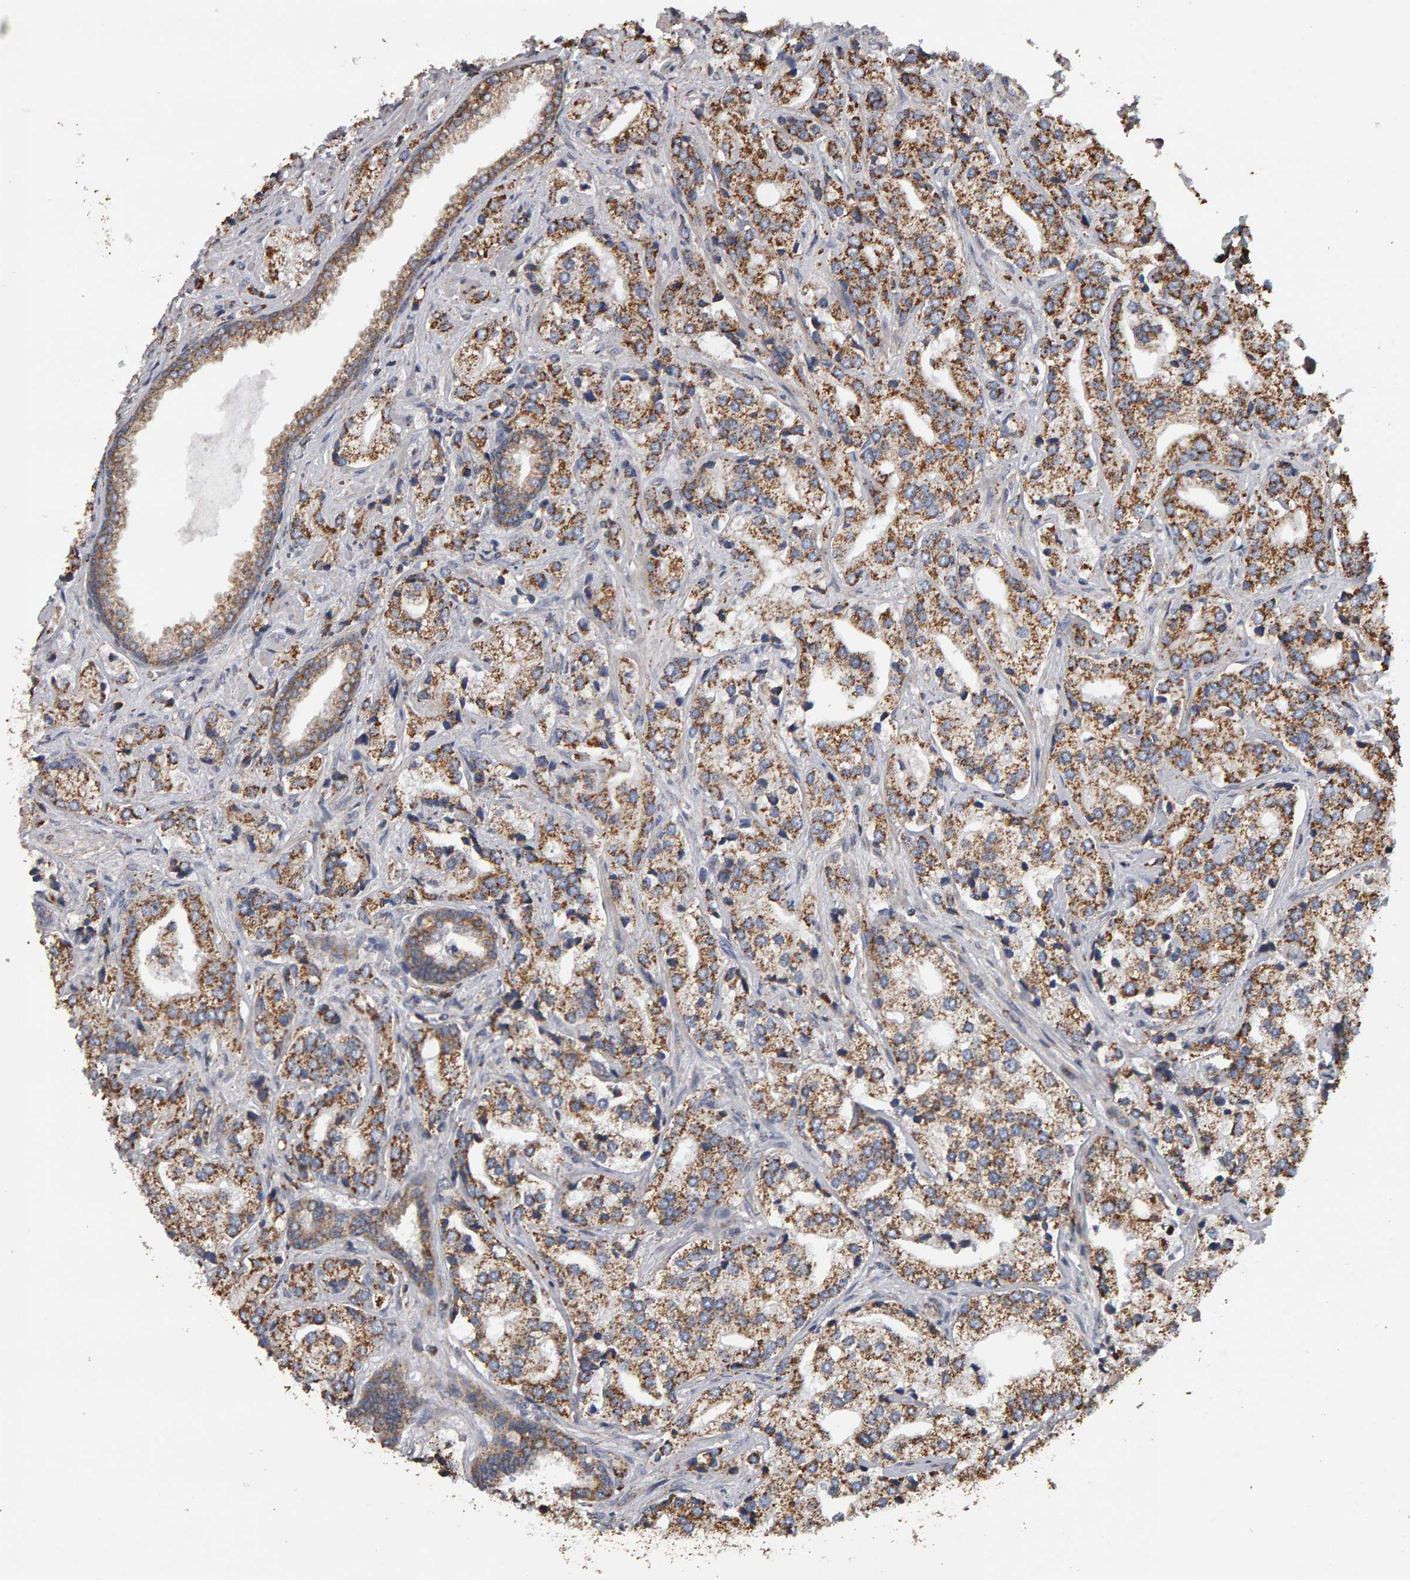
{"staining": {"intensity": "moderate", "quantity": ">75%", "location": "cytoplasmic/membranous"}, "tissue": "prostate cancer", "cell_type": "Tumor cells", "image_type": "cancer", "snomed": [{"axis": "morphology", "description": "Adenocarcinoma, High grade"}, {"axis": "topography", "description": "Prostate"}], "caption": "Moderate cytoplasmic/membranous expression is present in approximately >75% of tumor cells in adenocarcinoma (high-grade) (prostate).", "gene": "TOM1L1", "patient": {"sex": "male", "age": 66}}